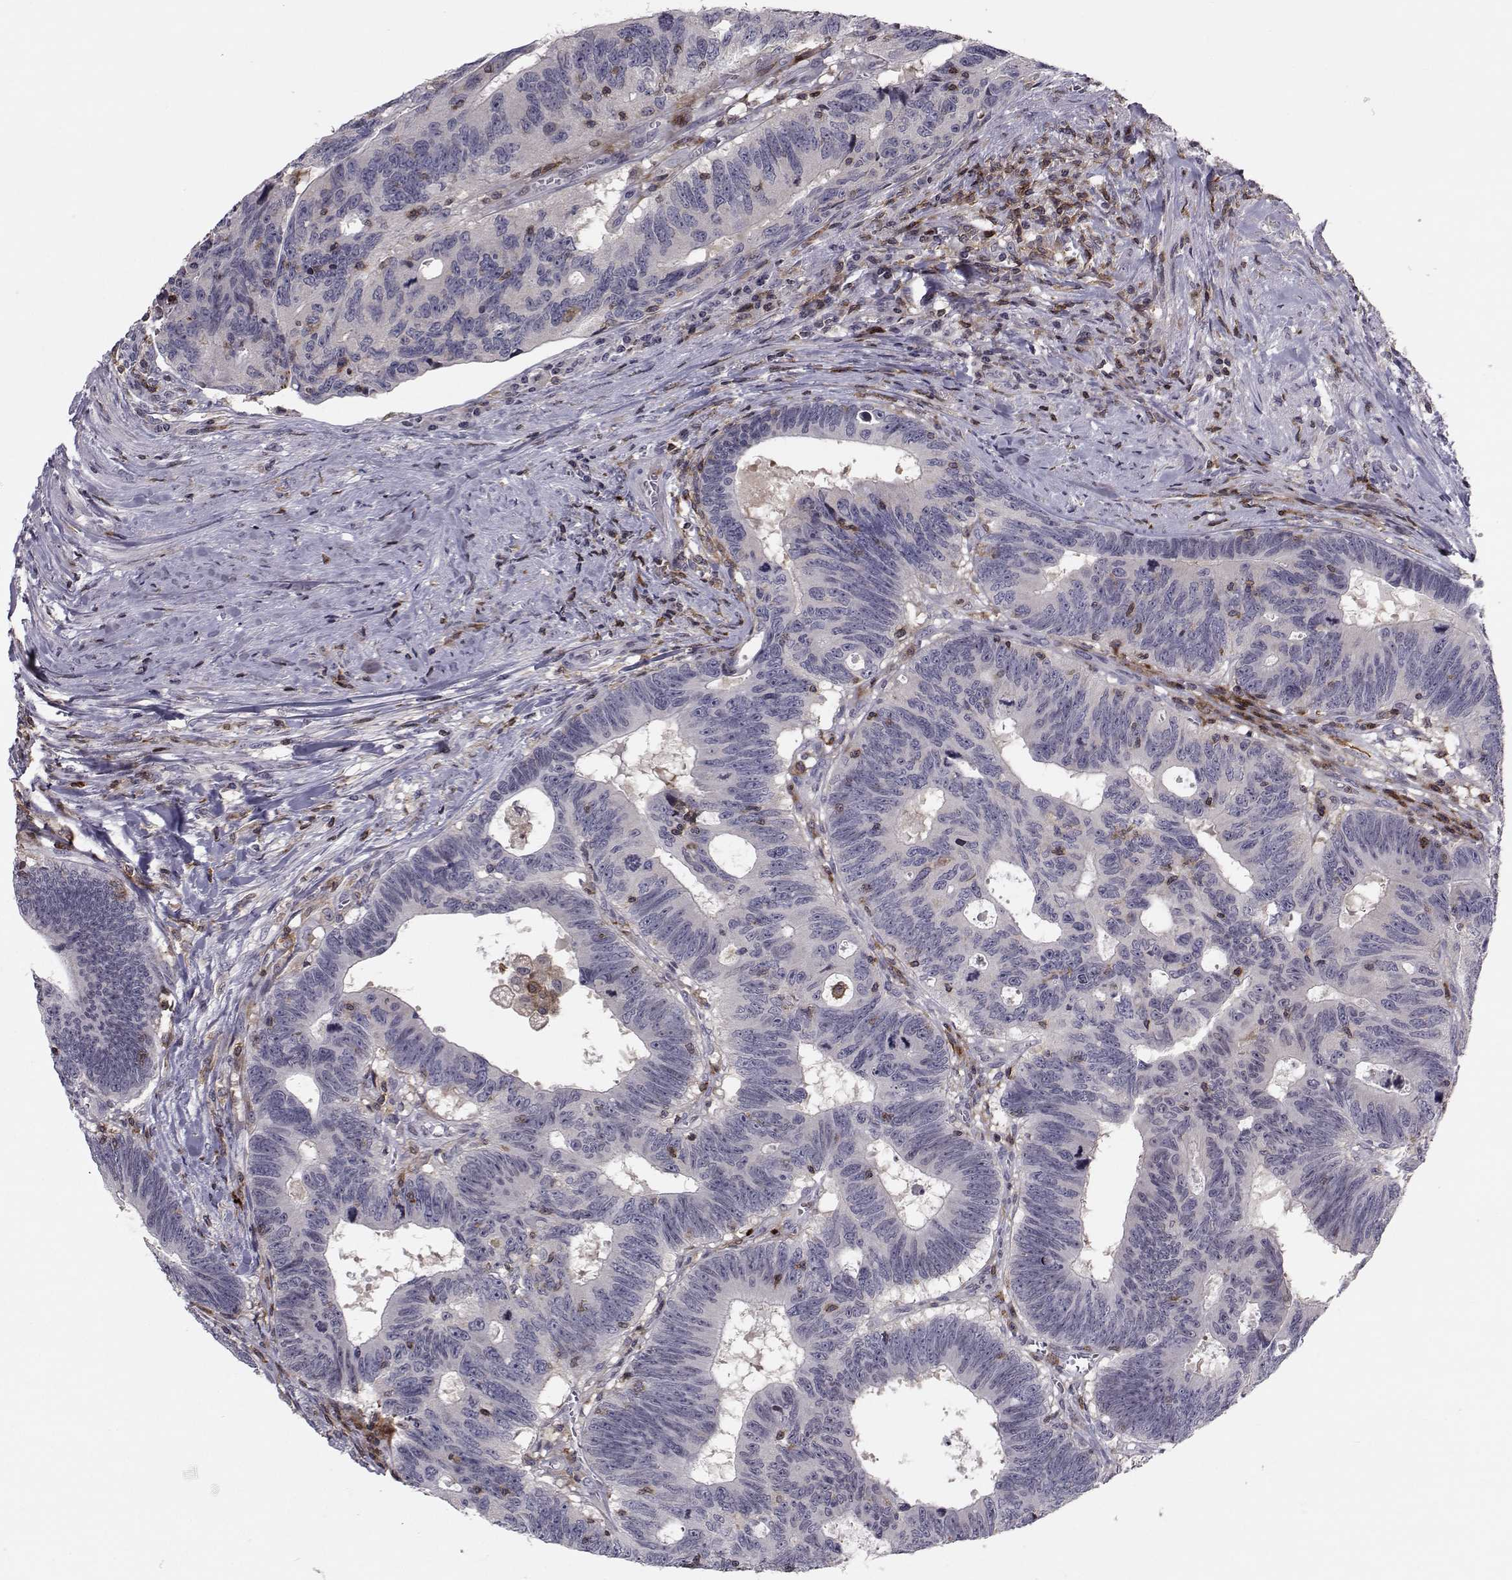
{"staining": {"intensity": "negative", "quantity": "none", "location": "none"}, "tissue": "colorectal cancer", "cell_type": "Tumor cells", "image_type": "cancer", "snomed": [{"axis": "morphology", "description": "Adenocarcinoma, NOS"}, {"axis": "topography", "description": "Colon"}], "caption": "Tumor cells show no significant protein staining in colorectal cancer (adenocarcinoma).", "gene": "PCP4L1", "patient": {"sex": "female", "age": 77}}